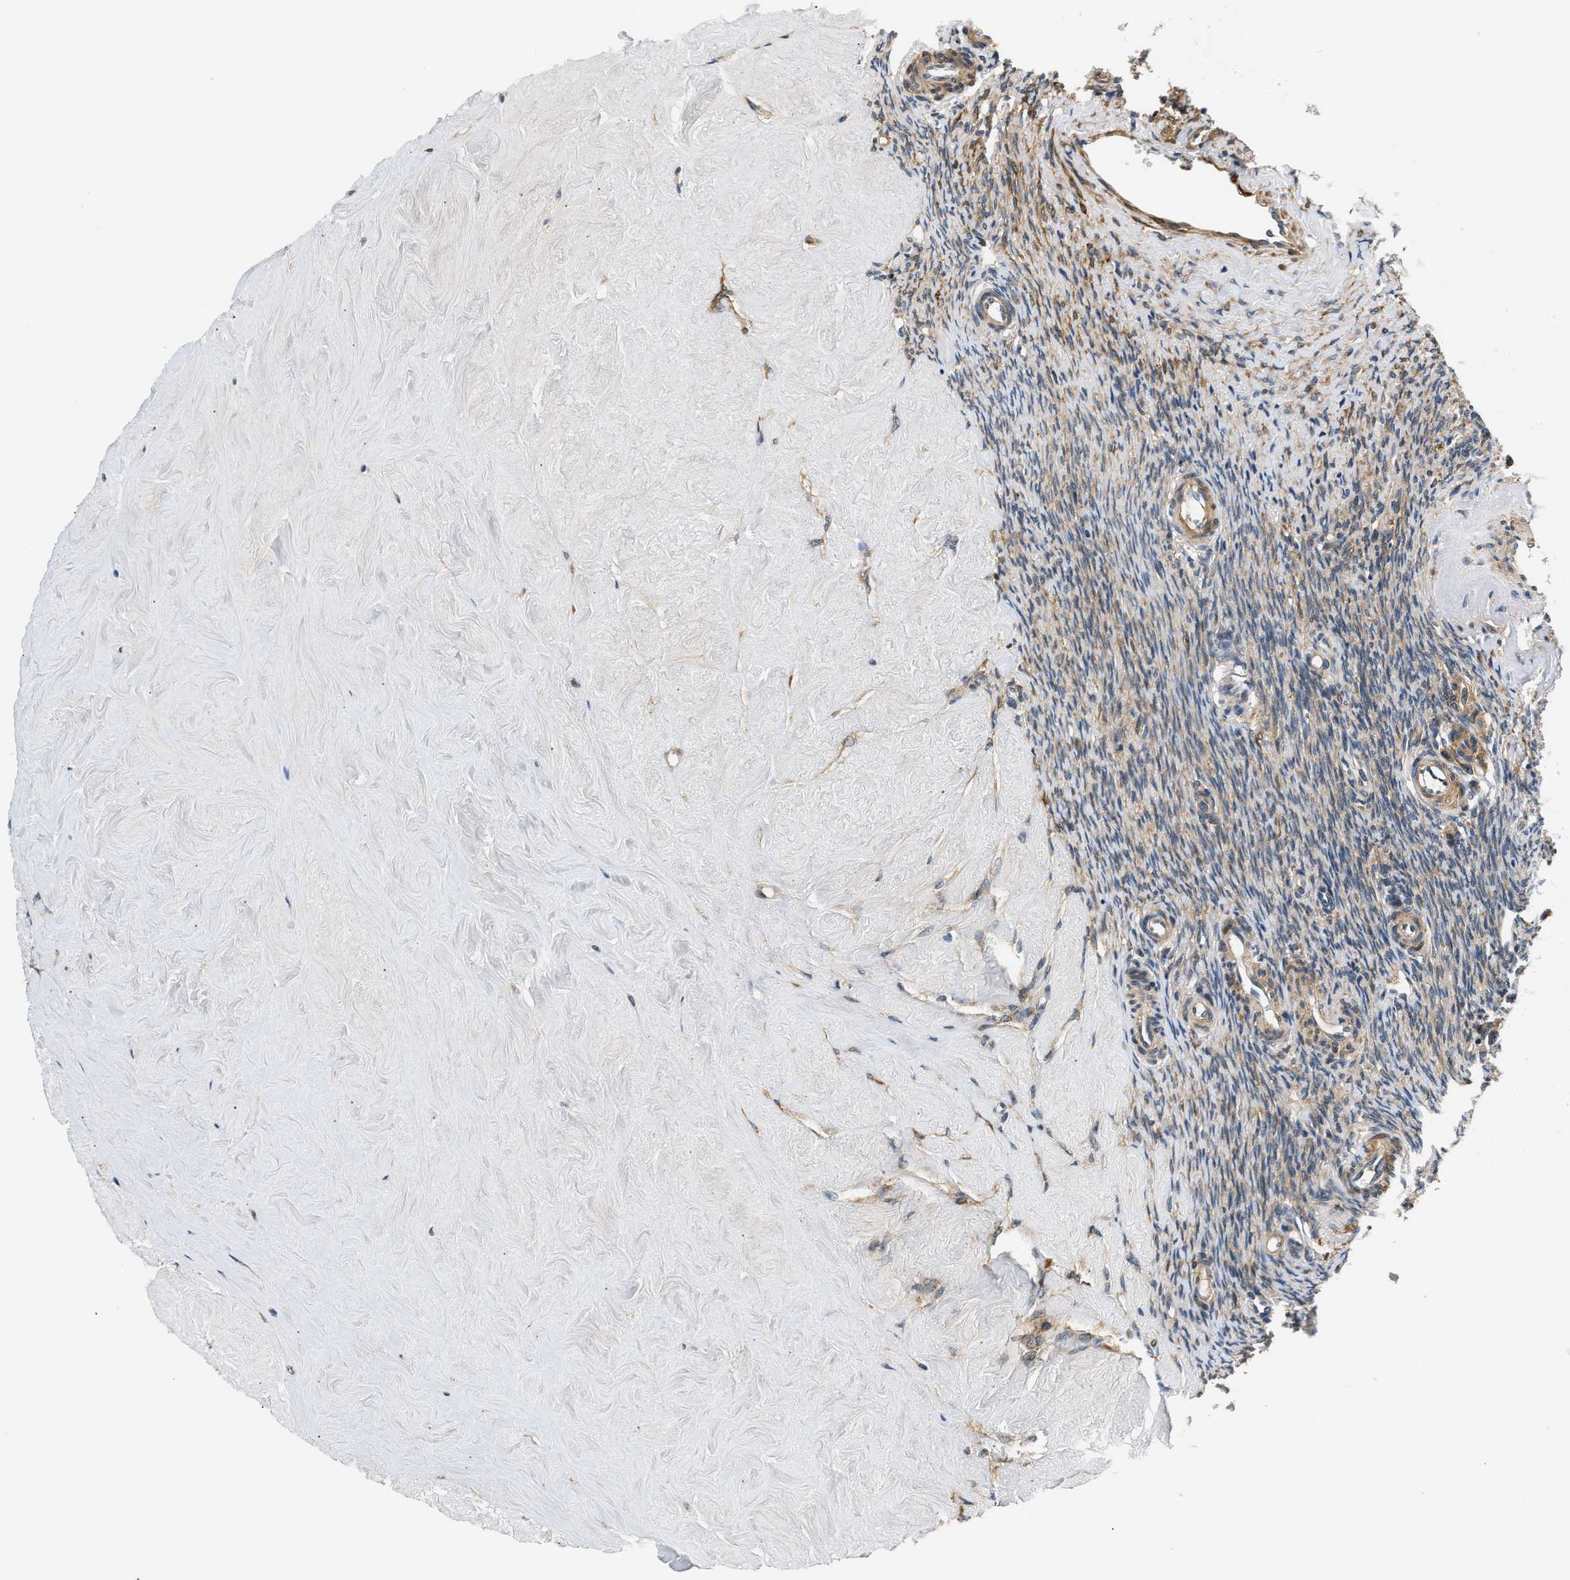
{"staining": {"intensity": "strong", "quantity": ">75%", "location": "cytoplasmic/membranous,nuclear"}, "tissue": "ovary", "cell_type": "Follicle cells", "image_type": "normal", "snomed": [{"axis": "morphology", "description": "Normal tissue, NOS"}, {"axis": "topography", "description": "Ovary"}], "caption": "High-magnification brightfield microscopy of benign ovary stained with DAB (3,3'-diaminobenzidine) (brown) and counterstained with hematoxylin (blue). follicle cells exhibit strong cytoplasmic/membranous,nuclear positivity is seen in about>75% of cells.", "gene": "LARP6", "patient": {"sex": "female", "age": 41}}